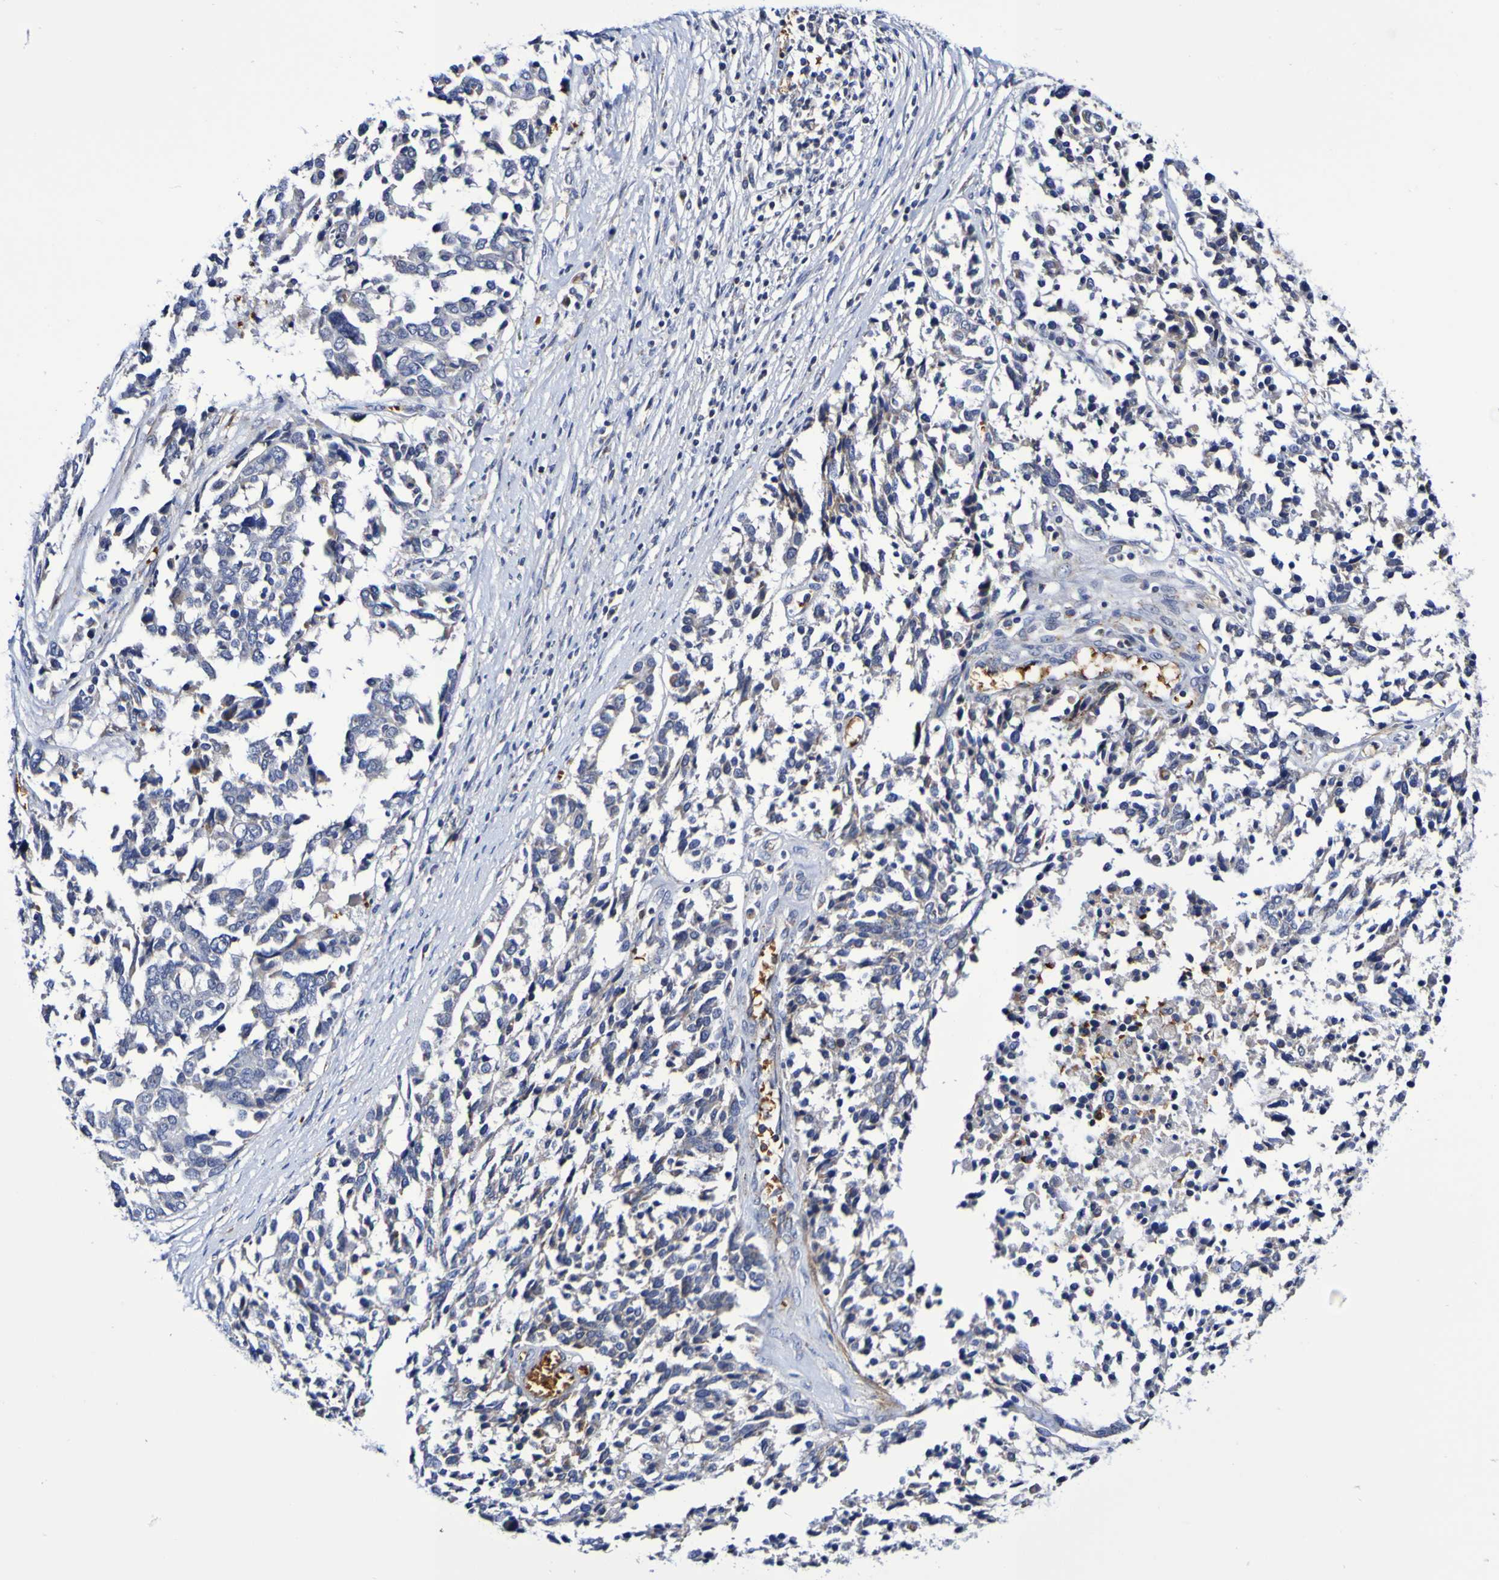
{"staining": {"intensity": "negative", "quantity": "none", "location": "none"}, "tissue": "ovarian cancer", "cell_type": "Tumor cells", "image_type": "cancer", "snomed": [{"axis": "morphology", "description": "Cystadenocarcinoma, serous, NOS"}, {"axis": "topography", "description": "Ovary"}], "caption": "A high-resolution micrograph shows immunohistochemistry staining of ovarian cancer (serous cystadenocarcinoma), which demonstrates no significant positivity in tumor cells.", "gene": "WNT4", "patient": {"sex": "female", "age": 44}}